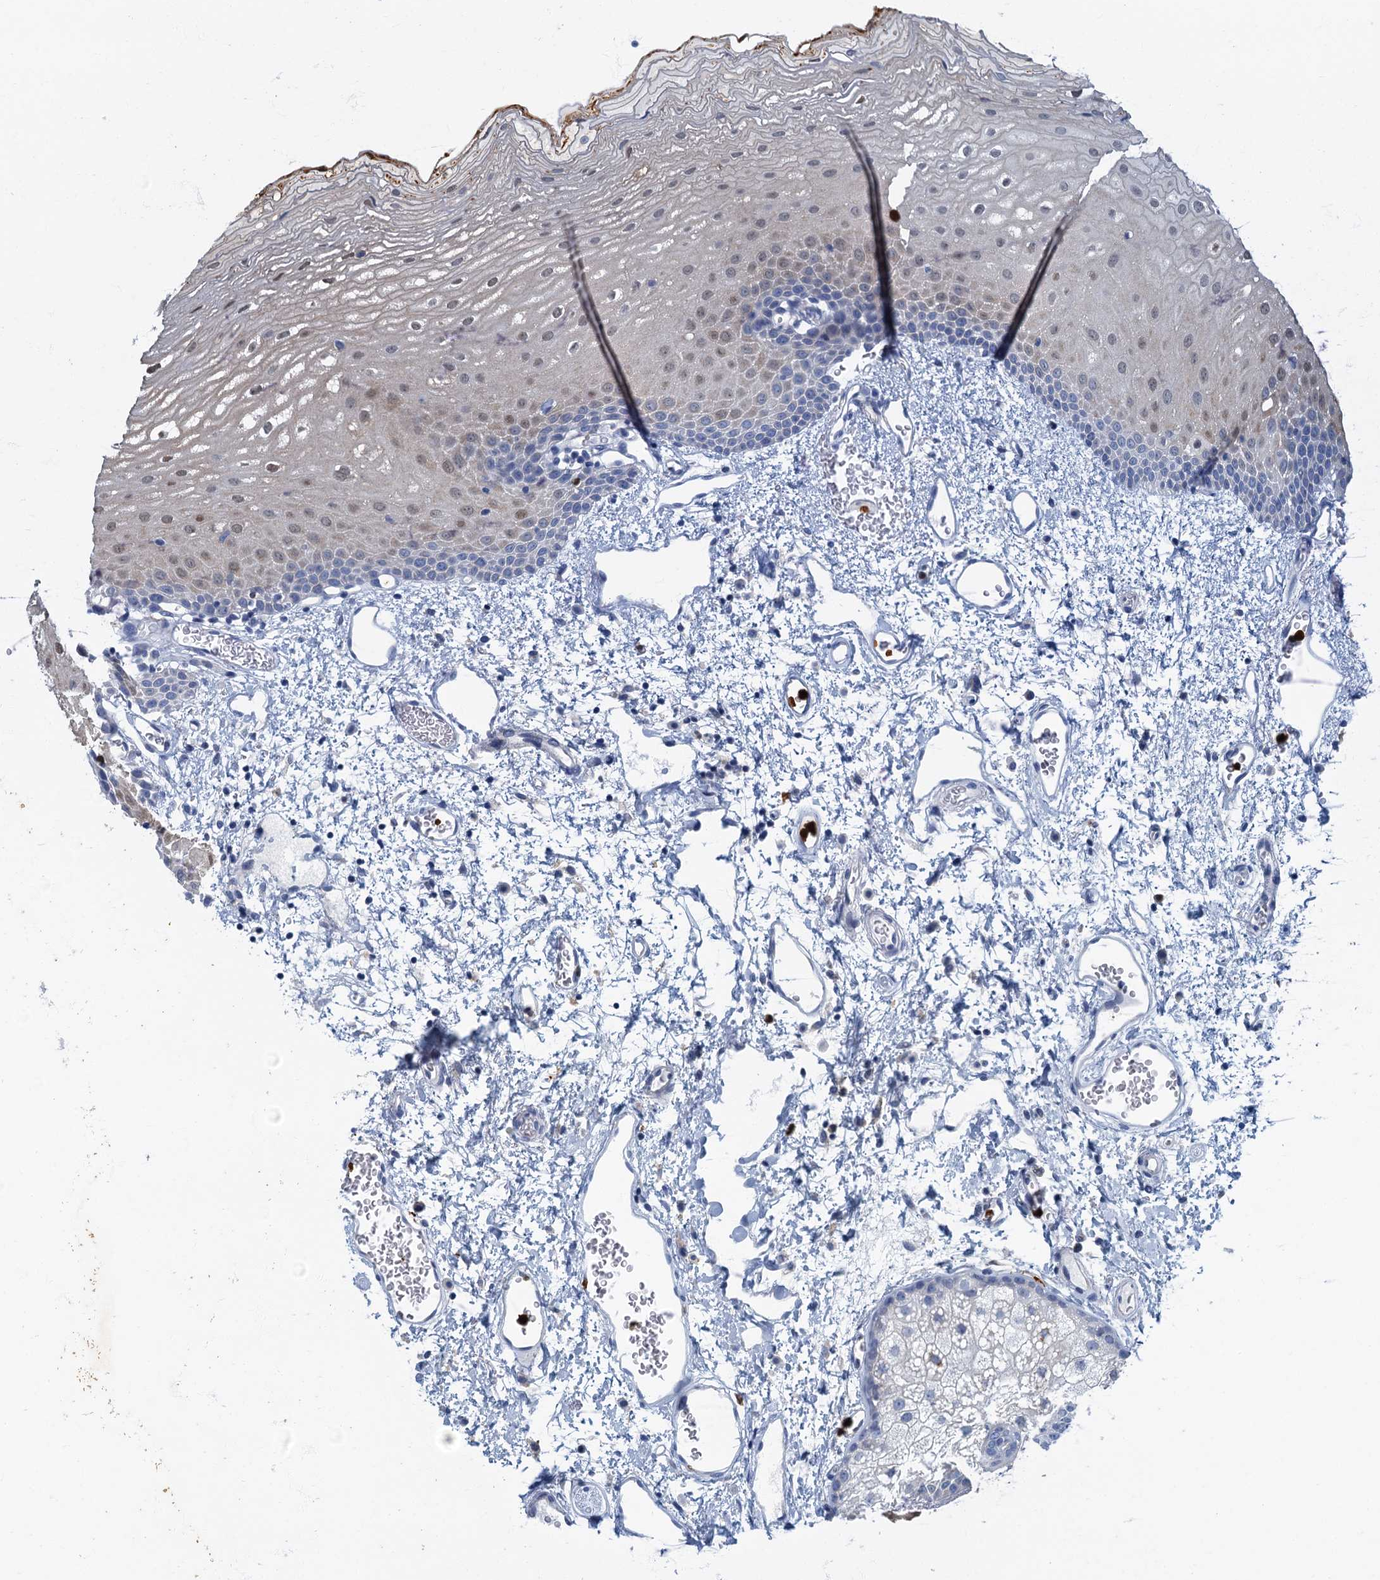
{"staining": {"intensity": "weak", "quantity": "25%-75%", "location": "cytoplasmic/membranous,nuclear"}, "tissue": "oral mucosa", "cell_type": "Squamous epithelial cells", "image_type": "normal", "snomed": [{"axis": "morphology", "description": "Normal tissue, NOS"}, {"axis": "topography", "description": "Oral tissue"}], "caption": "Immunohistochemistry micrograph of unremarkable oral mucosa: human oral mucosa stained using immunohistochemistry demonstrates low levels of weak protein expression localized specifically in the cytoplasmic/membranous,nuclear of squamous epithelial cells, appearing as a cytoplasmic/membranous,nuclear brown color.", "gene": "ANKDD1A", "patient": {"sex": "female", "age": 70}}